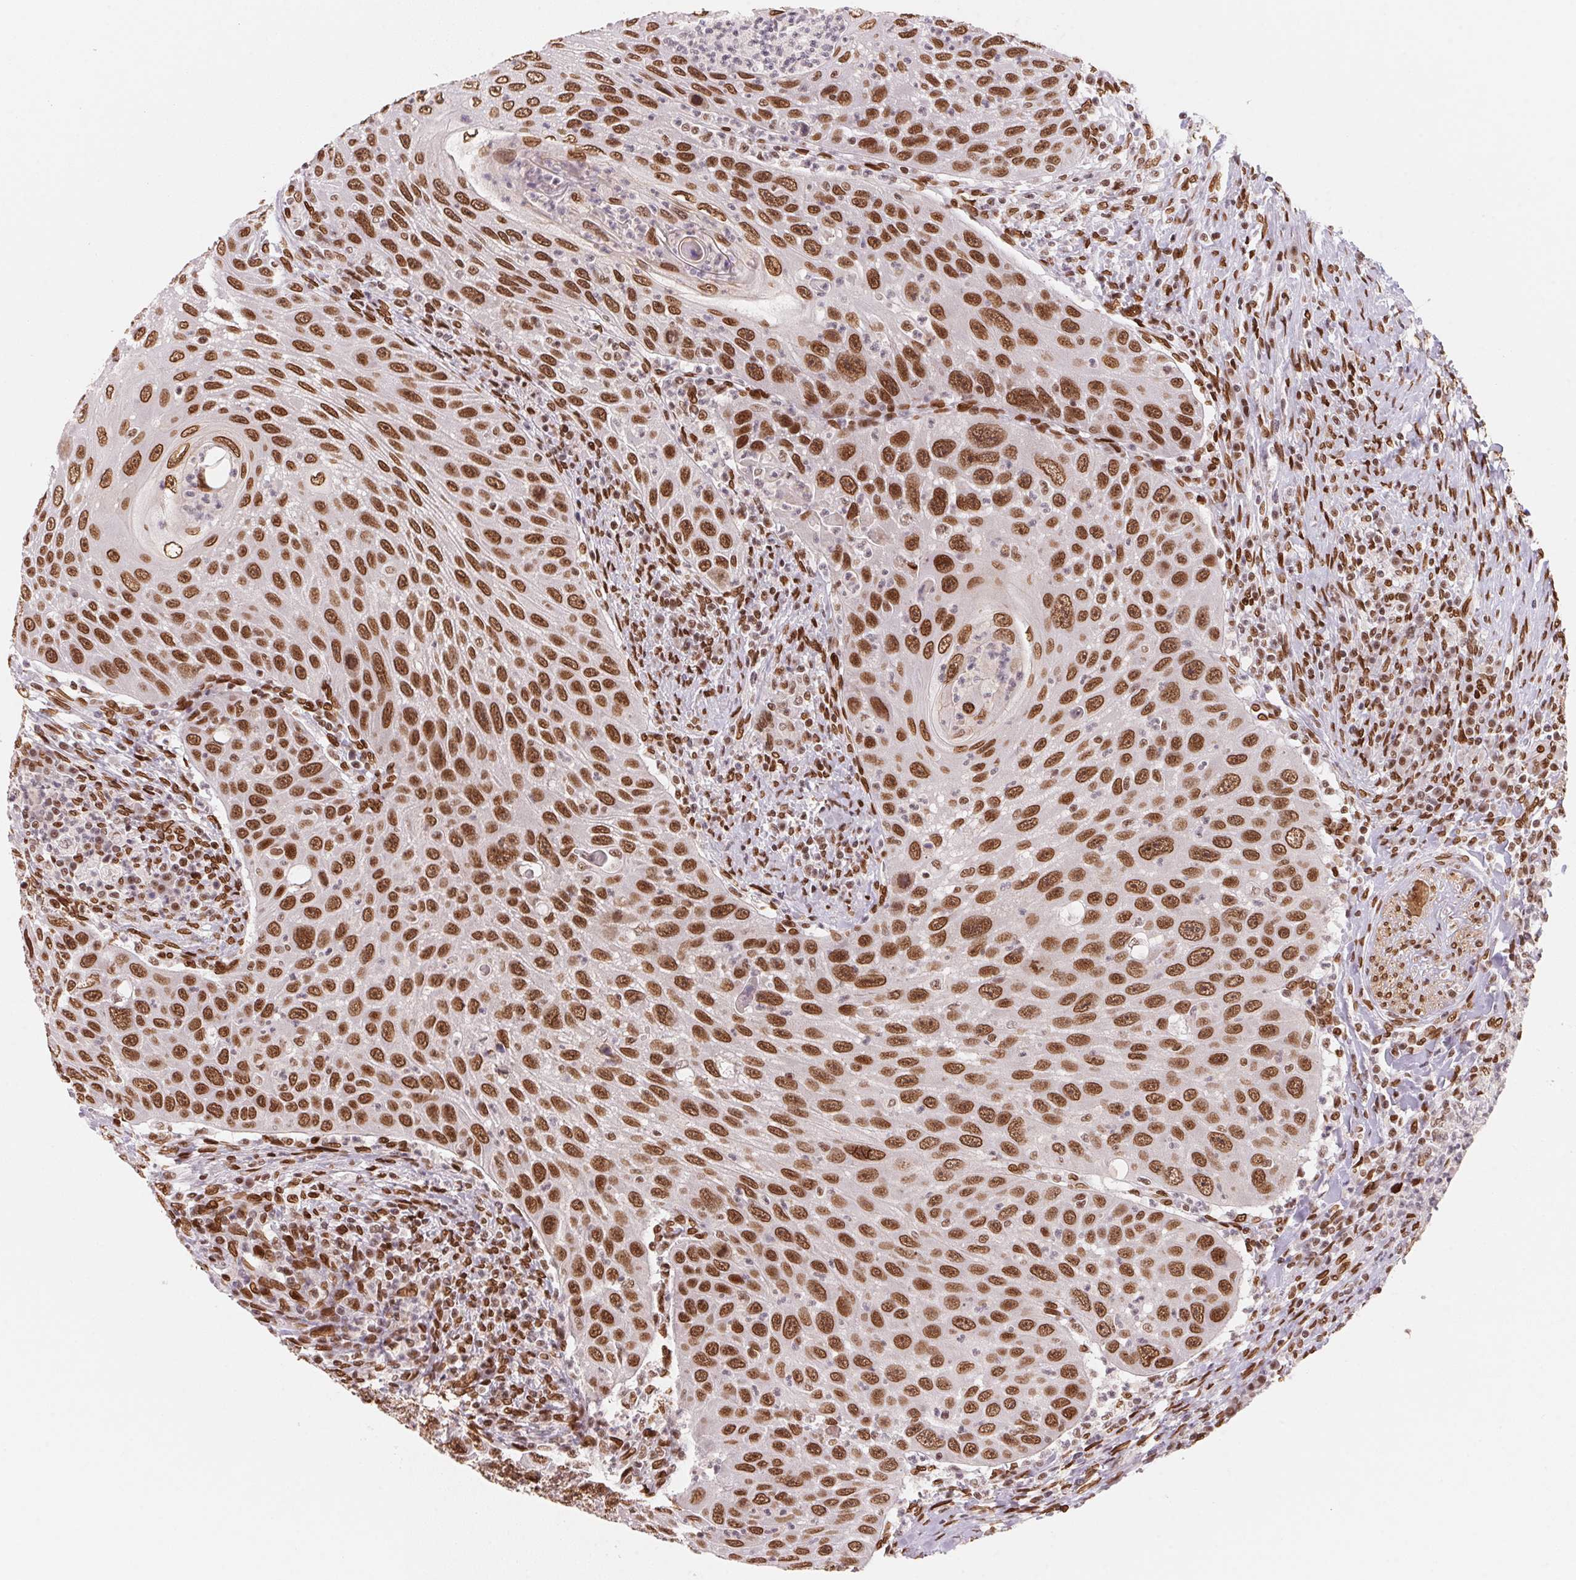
{"staining": {"intensity": "strong", "quantity": ">75%", "location": "cytoplasmic/membranous,nuclear"}, "tissue": "head and neck cancer", "cell_type": "Tumor cells", "image_type": "cancer", "snomed": [{"axis": "morphology", "description": "Squamous cell carcinoma, NOS"}, {"axis": "topography", "description": "Head-Neck"}], "caption": "The photomicrograph displays immunohistochemical staining of head and neck squamous cell carcinoma. There is strong cytoplasmic/membranous and nuclear staining is appreciated in about >75% of tumor cells.", "gene": "SAP30BP", "patient": {"sex": "male", "age": 69}}